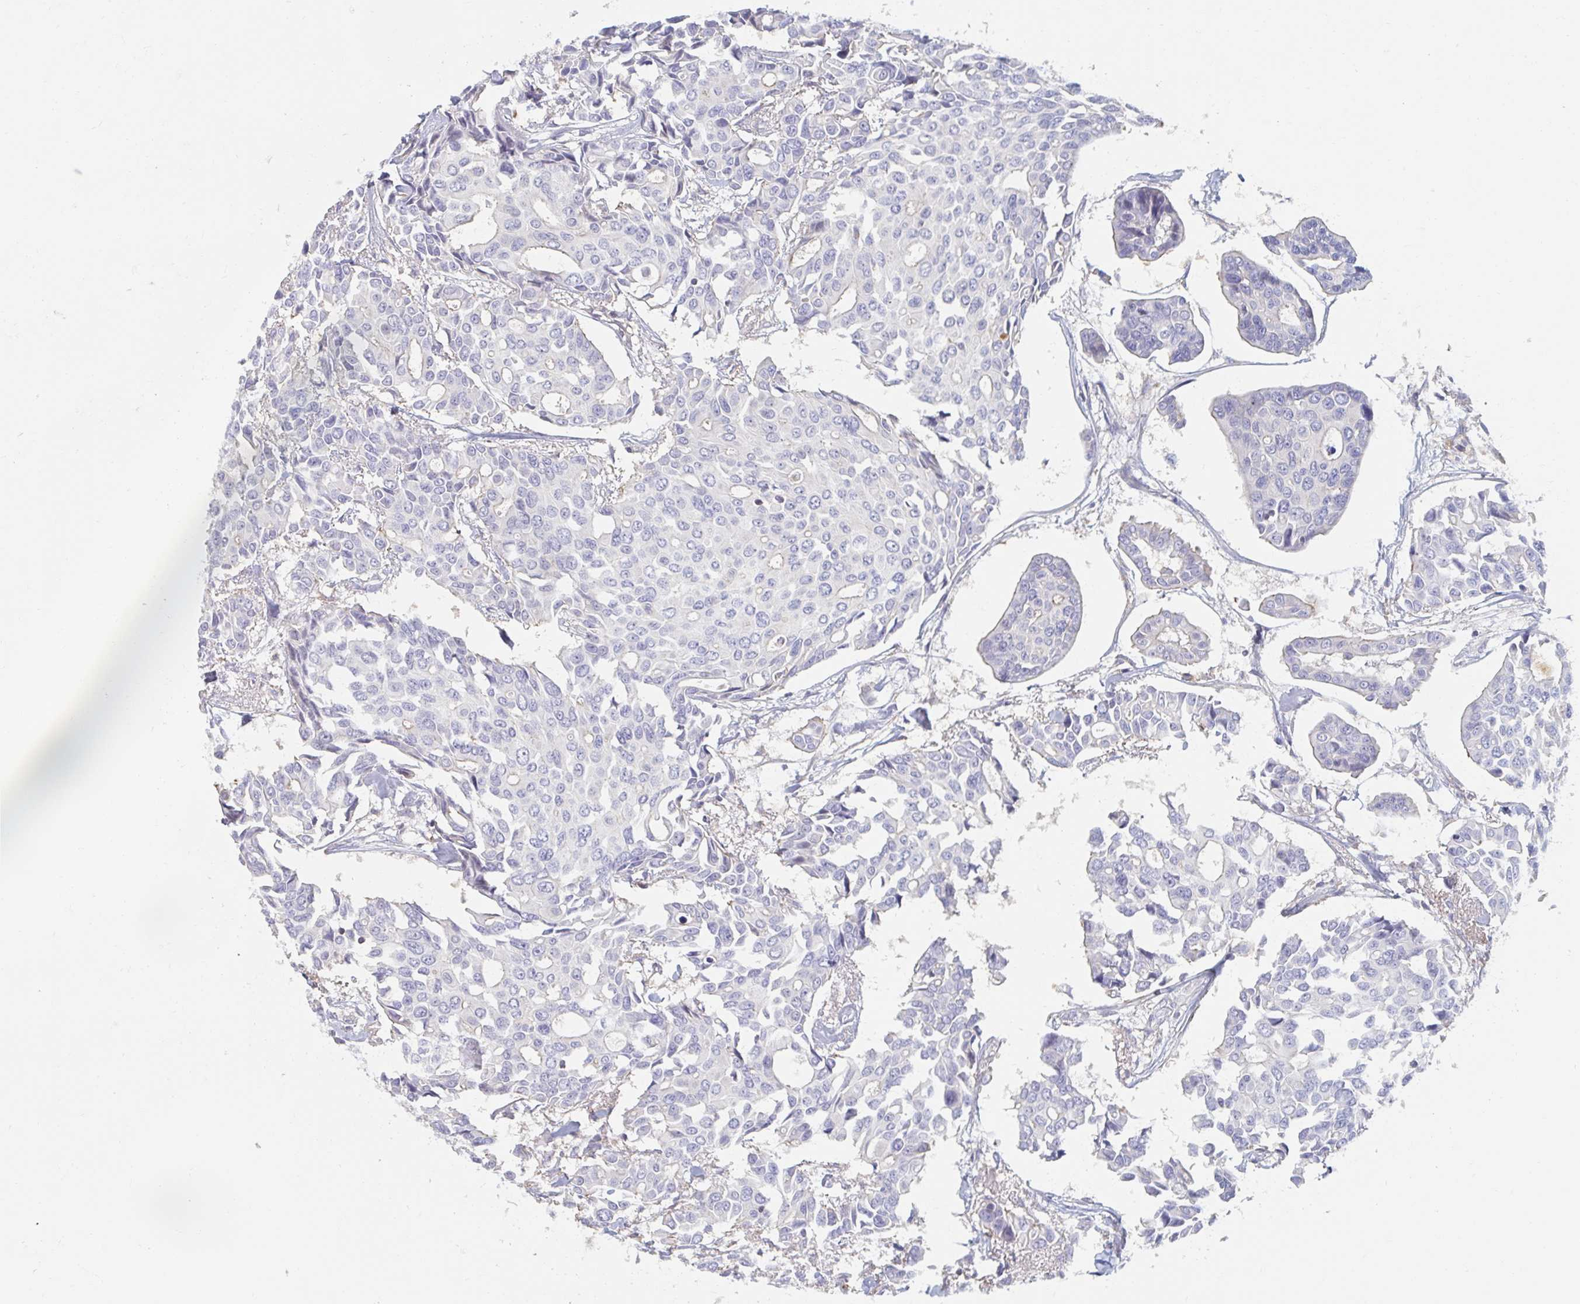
{"staining": {"intensity": "negative", "quantity": "none", "location": "none"}, "tissue": "breast cancer", "cell_type": "Tumor cells", "image_type": "cancer", "snomed": [{"axis": "morphology", "description": "Duct carcinoma"}, {"axis": "topography", "description": "Breast"}], "caption": "DAB (3,3'-diaminobenzidine) immunohistochemical staining of breast cancer (invasive ductal carcinoma) shows no significant expression in tumor cells.", "gene": "MYLK2", "patient": {"sex": "female", "age": 54}}